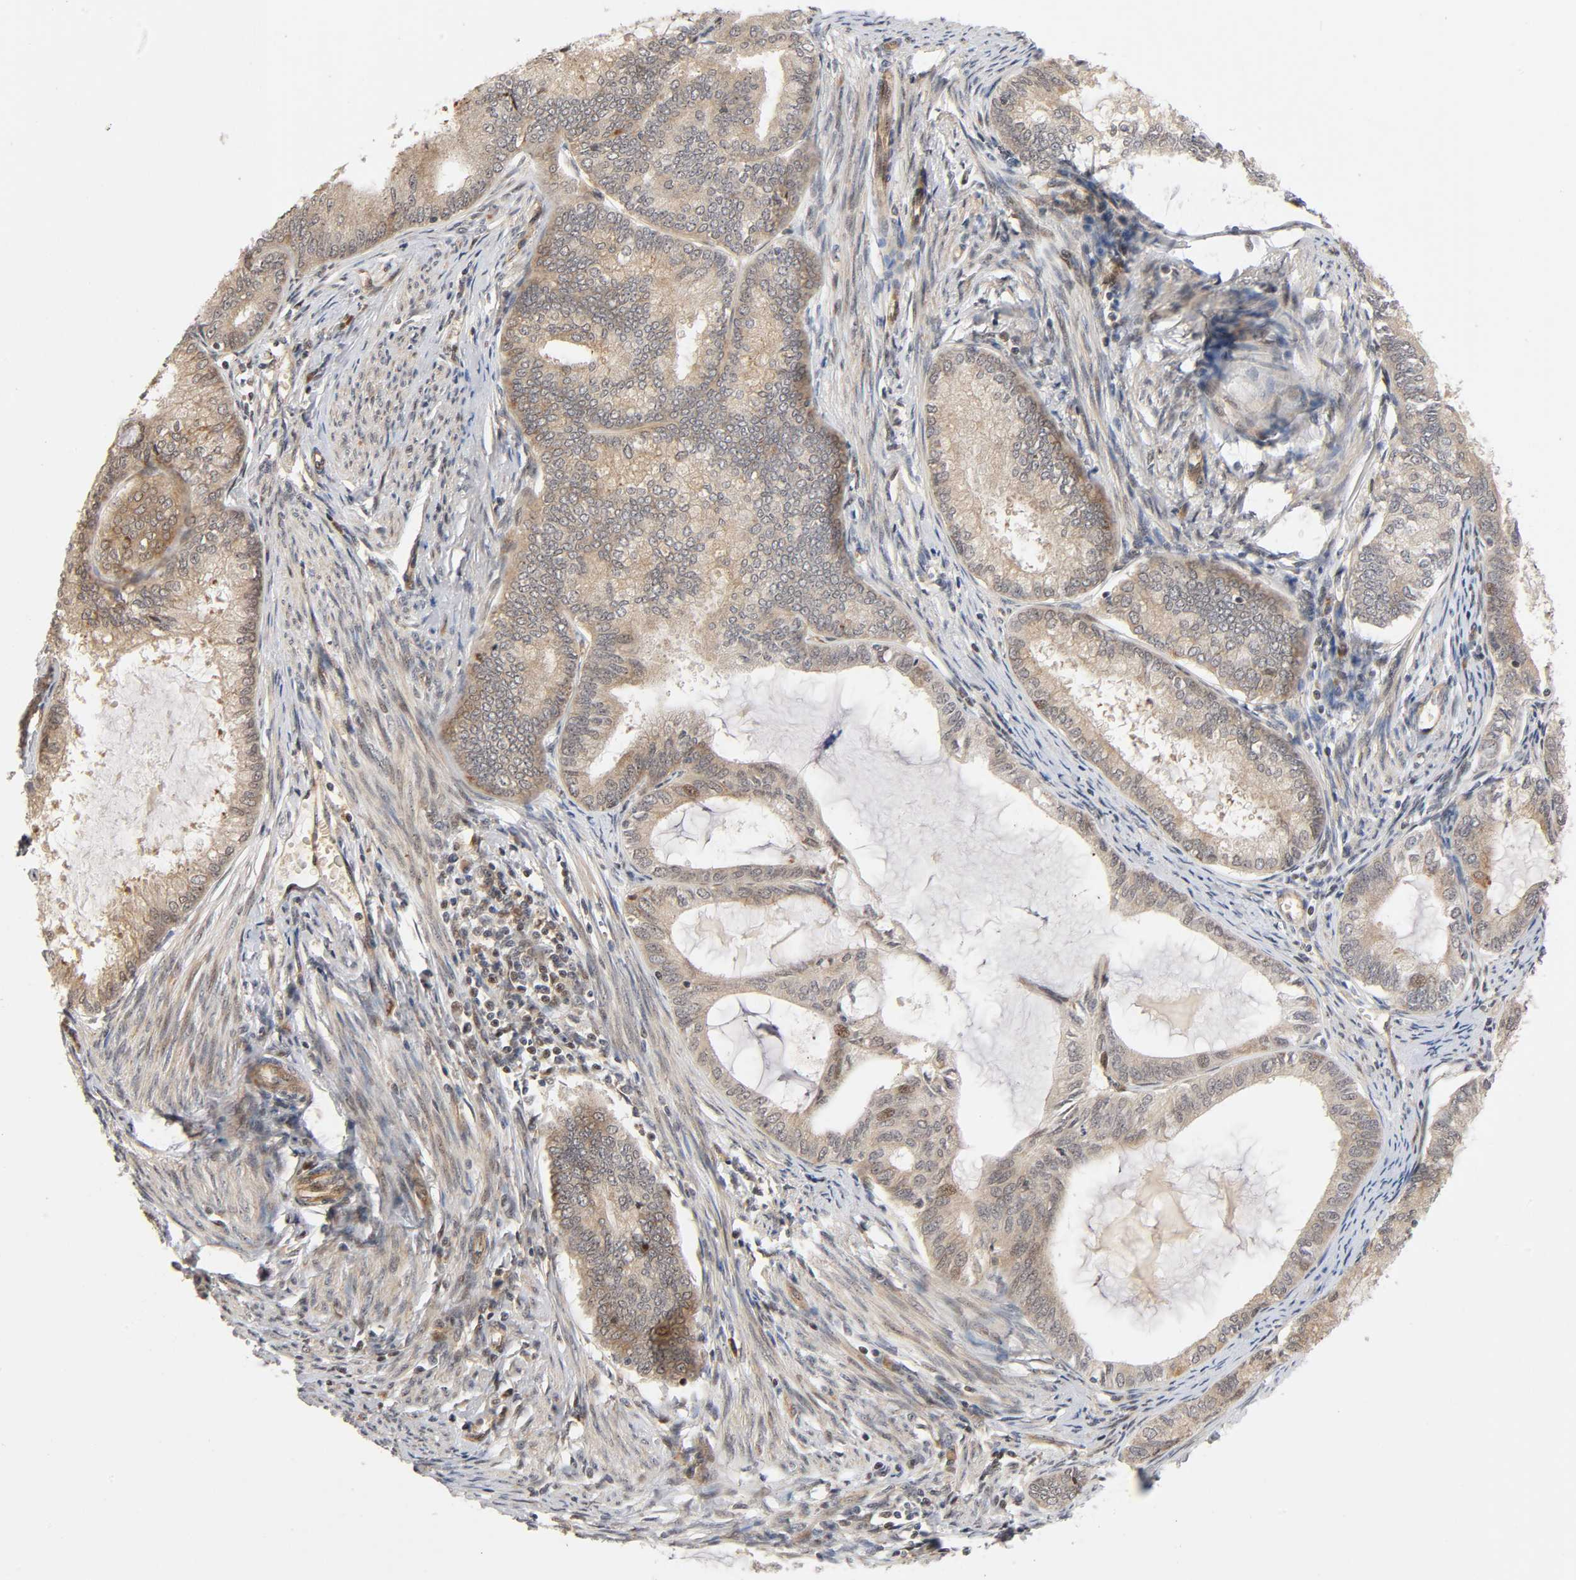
{"staining": {"intensity": "weak", "quantity": ">75%", "location": "cytoplasmic/membranous,nuclear"}, "tissue": "endometrial cancer", "cell_type": "Tumor cells", "image_type": "cancer", "snomed": [{"axis": "morphology", "description": "Adenocarcinoma, NOS"}, {"axis": "topography", "description": "Endometrium"}], "caption": "Weak cytoplasmic/membranous and nuclear staining for a protein is seen in approximately >75% of tumor cells of endometrial cancer using immunohistochemistry.", "gene": "IQCJ-SCHIP1", "patient": {"sex": "female", "age": 86}}